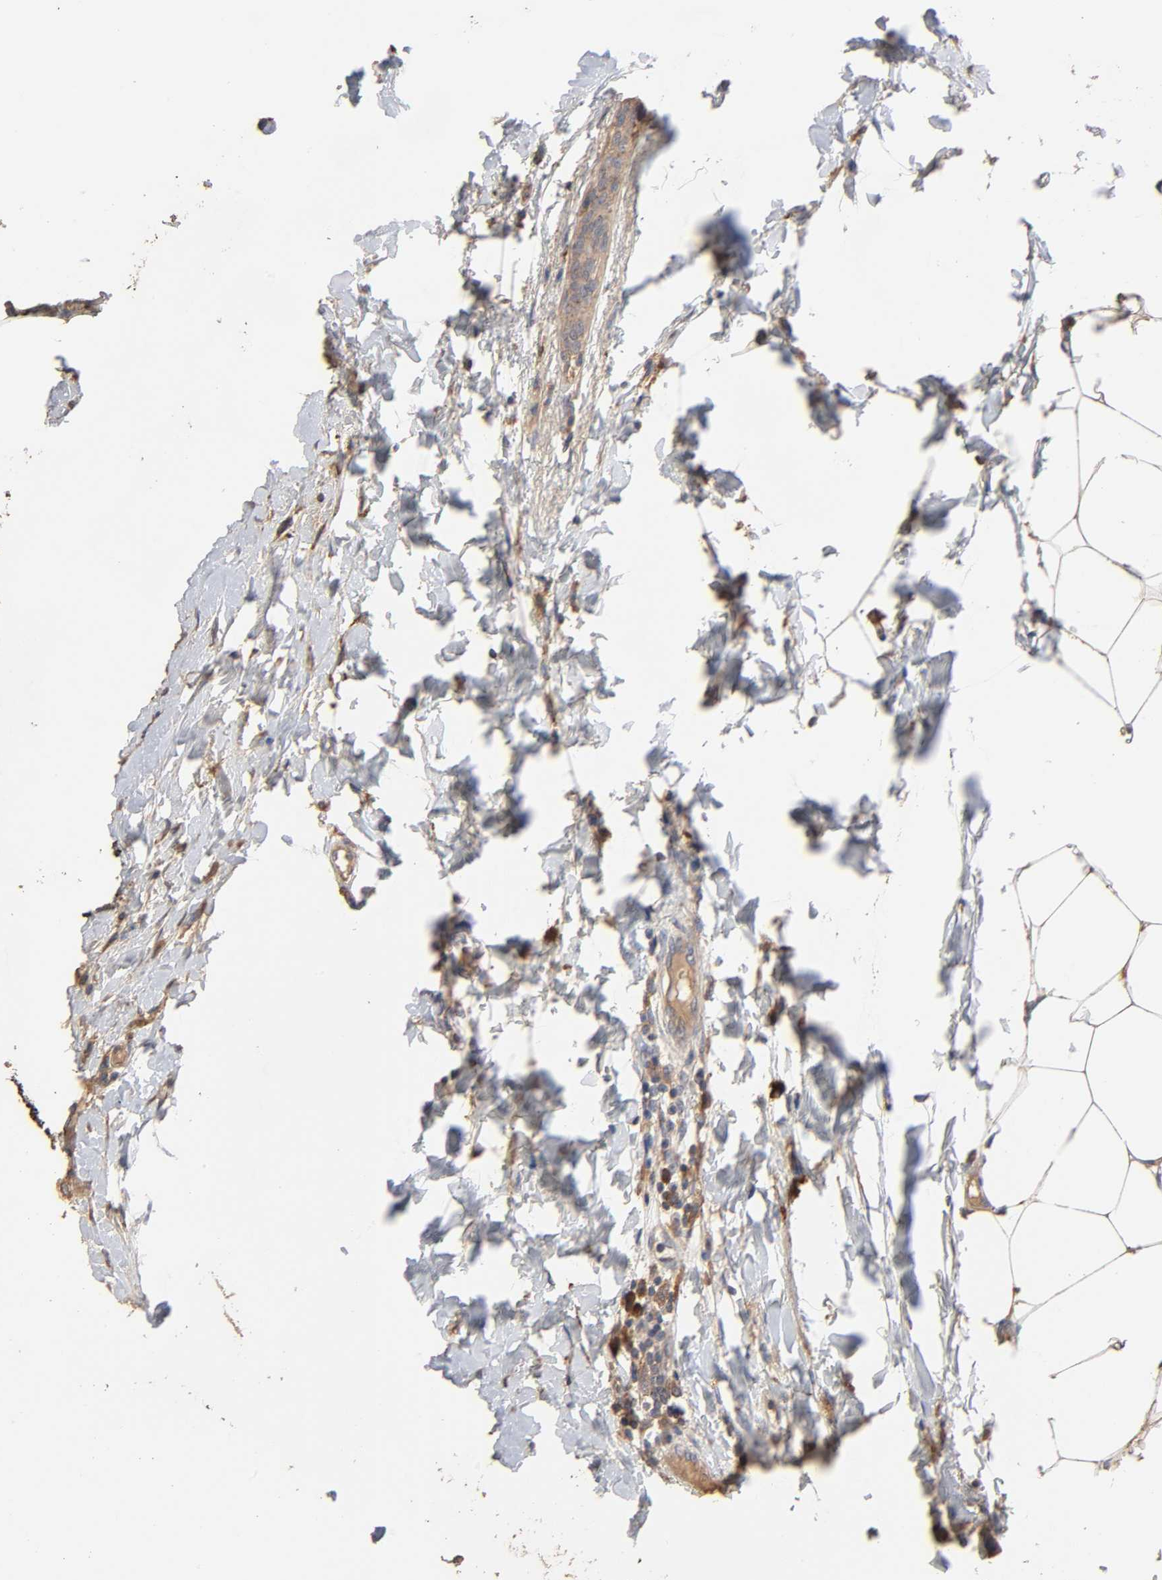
{"staining": {"intensity": "weak", "quantity": ">75%", "location": "cytoplasmic/membranous"}, "tissue": "breast cancer", "cell_type": "Tumor cells", "image_type": "cancer", "snomed": [{"axis": "morphology", "description": "Duct carcinoma"}, {"axis": "topography", "description": "Breast"}], "caption": "Immunohistochemical staining of intraductal carcinoma (breast) demonstrates weak cytoplasmic/membranous protein expression in about >75% of tumor cells. (brown staining indicates protein expression, while blue staining denotes nuclei).", "gene": "EIF4G2", "patient": {"sex": "female", "age": 50}}